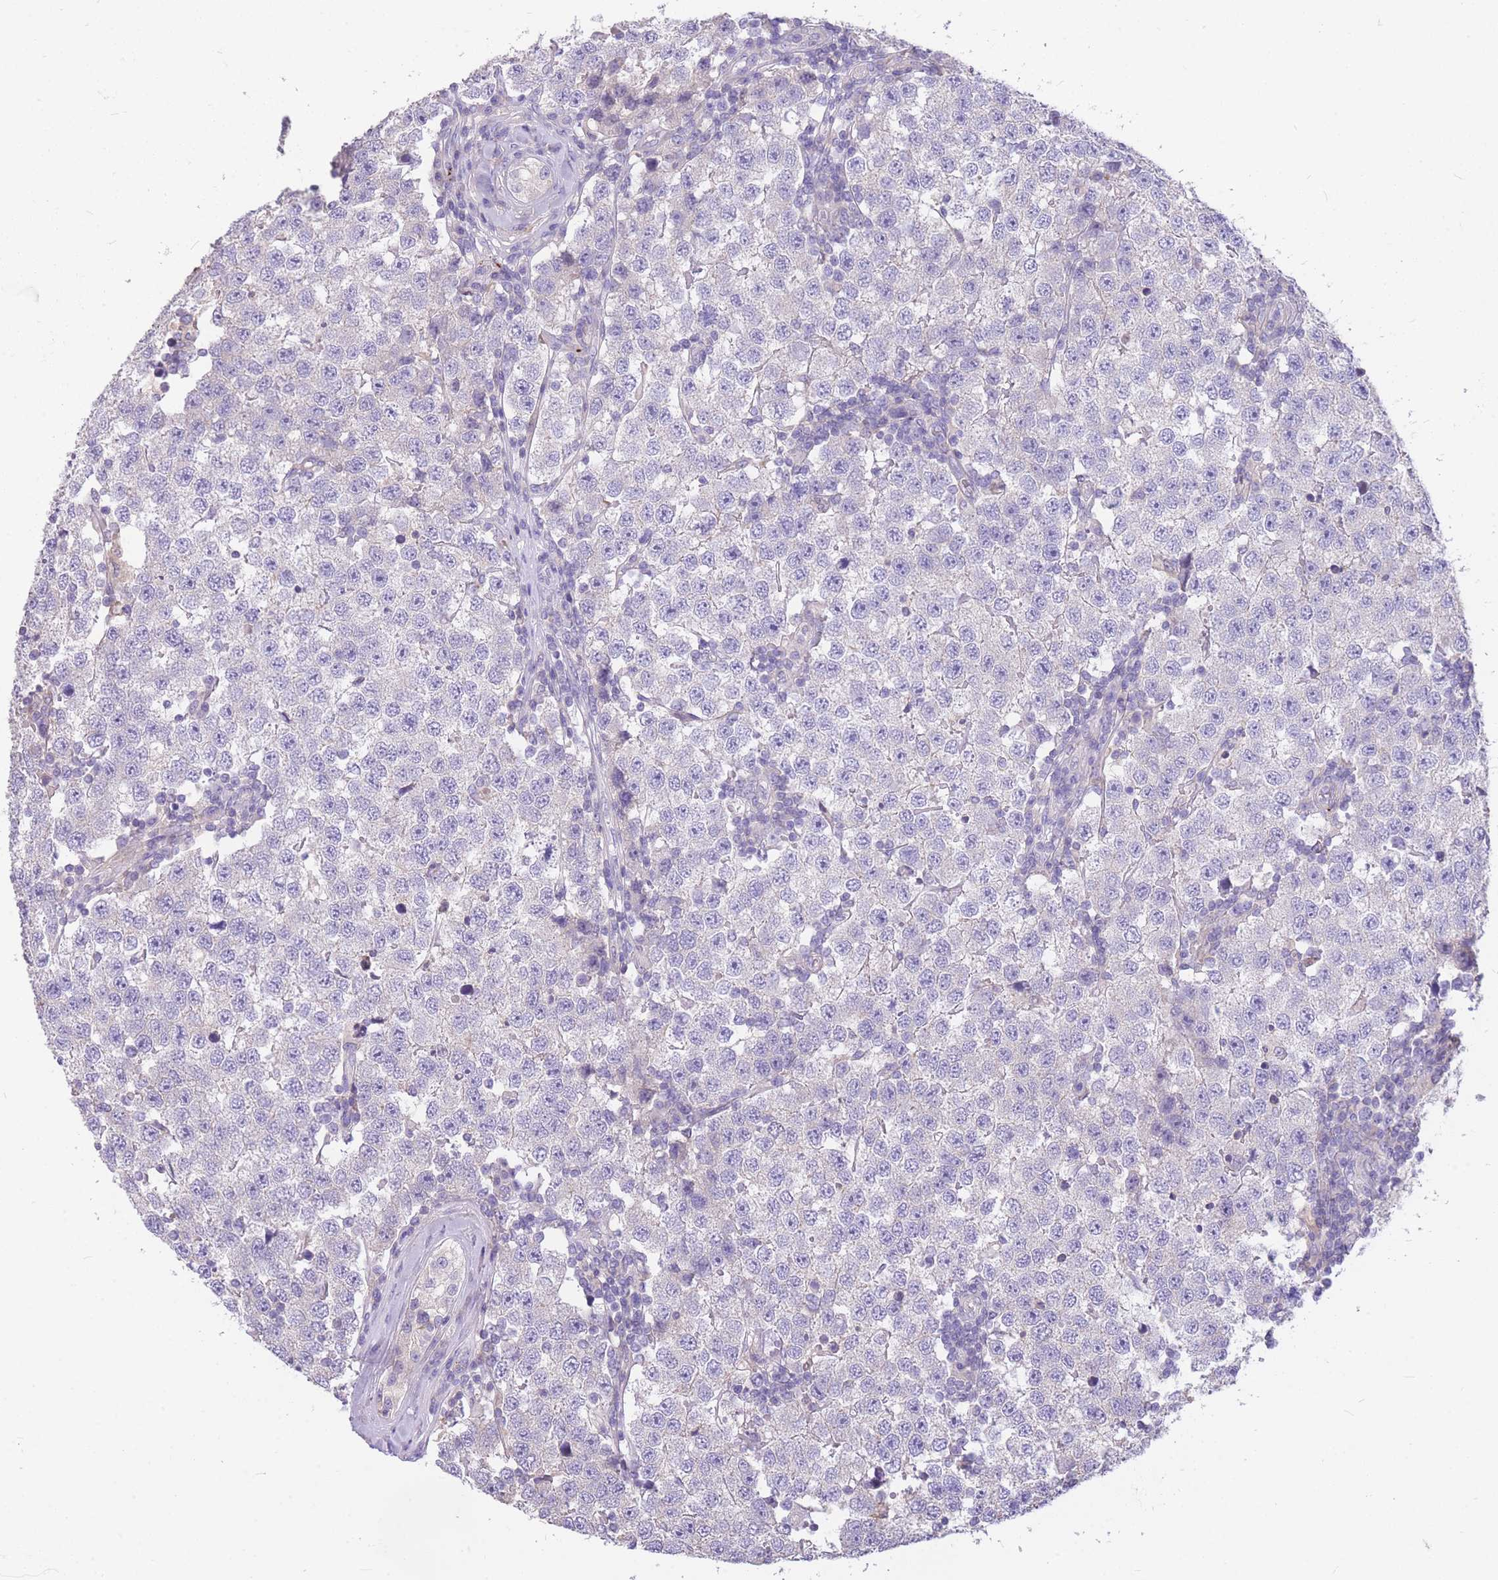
{"staining": {"intensity": "negative", "quantity": "none", "location": "none"}, "tissue": "testis cancer", "cell_type": "Tumor cells", "image_type": "cancer", "snomed": [{"axis": "morphology", "description": "Seminoma, NOS"}, {"axis": "topography", "description": "Testis"}], "caption": "Immunohistochemical staining of seminoma (testis) shows no significant positivity in tumor cells.", "gene": "OR5T1", "patient": {"sex": "male", "age": 34}}